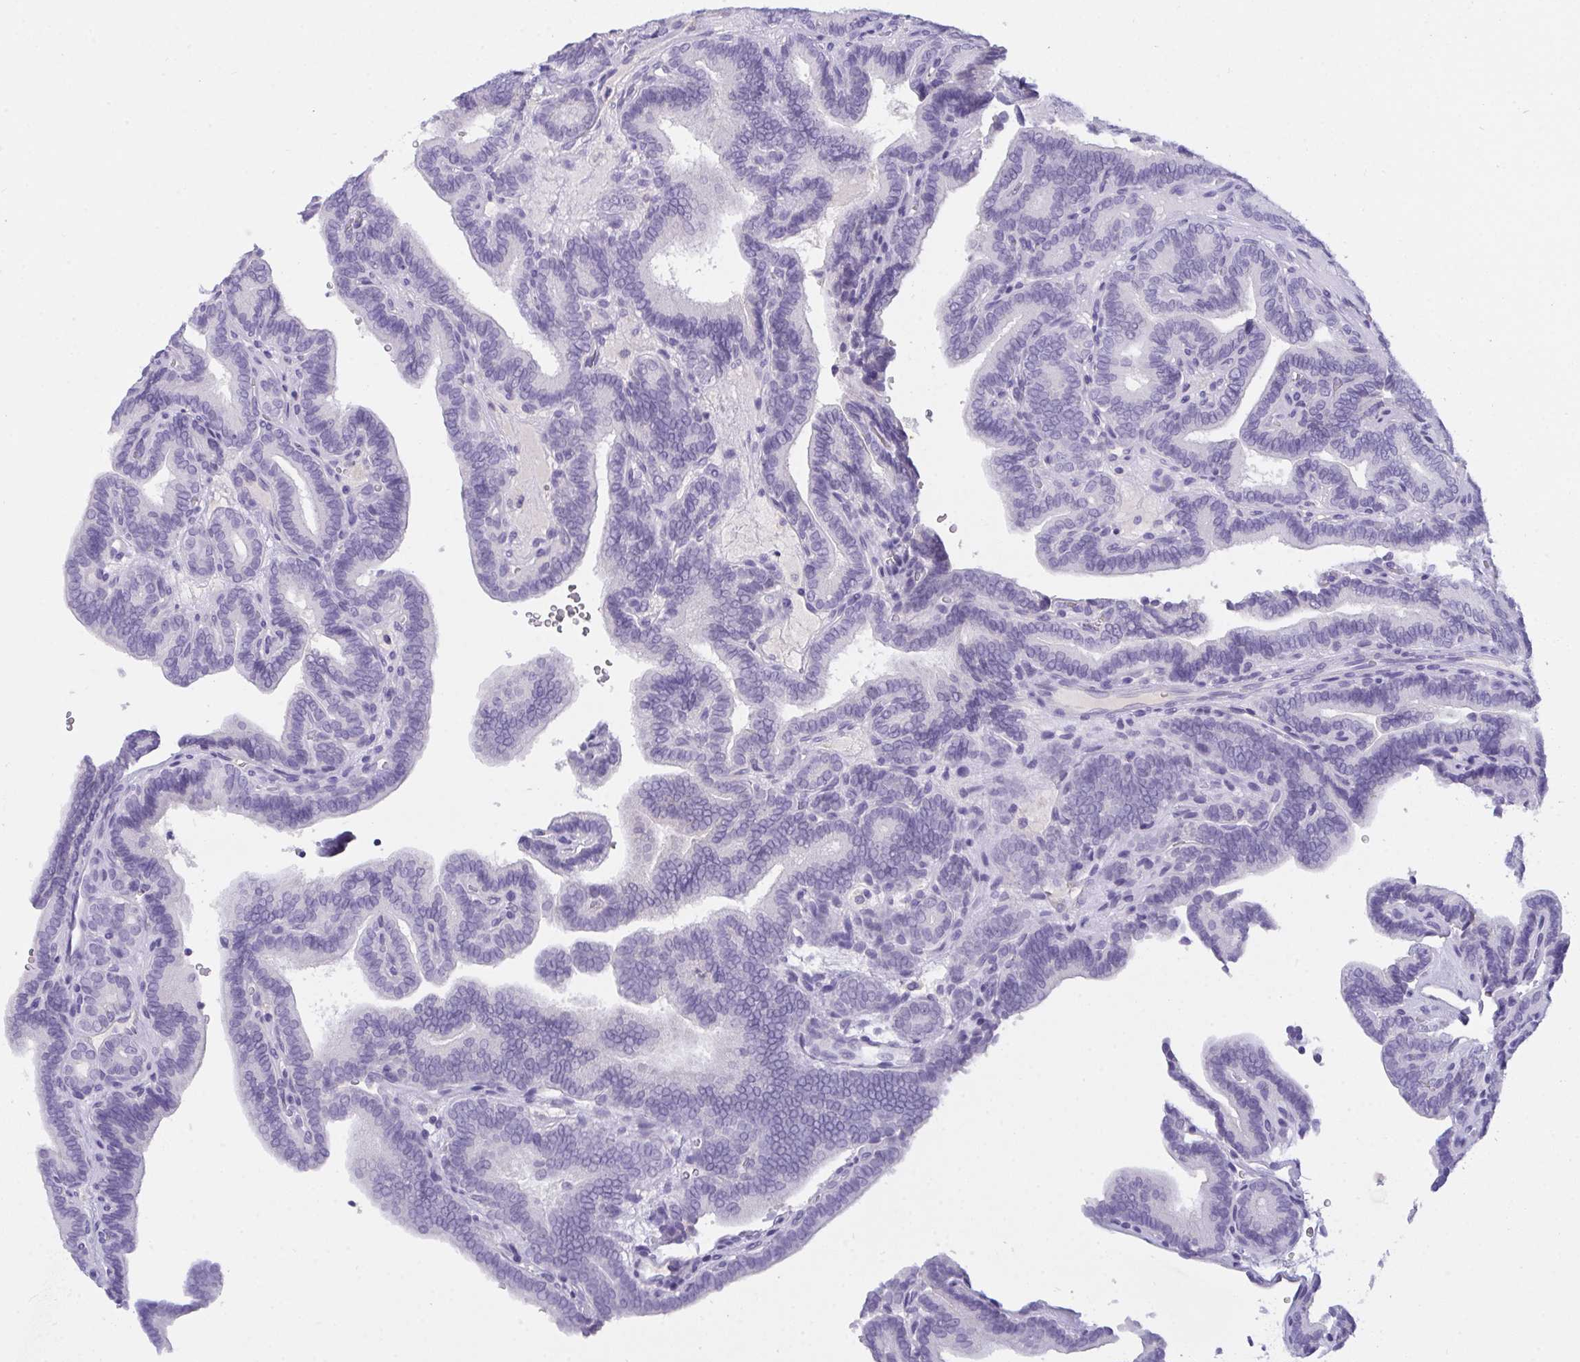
{"staining": {"intensity": "negative", "quantity": "none", "location": "none"}, "tissue": "thyroid cancer", "cell_type": "Tumor cells", "image_type": "cancer", "snomed": [{"axis": "morphology", "description": "Papillary adenocarcinoma, NOS"}, {"axis": "topography", "description": "Thyroid gland"}], "caption": "High power microscopy image of an IHC photomicrograph of thyroid papillary adenocarcinoma, revealing no significant staining in tumor cells.", "gene": "SEMA6B", "patient": {"sex": "female", "age": 21}}